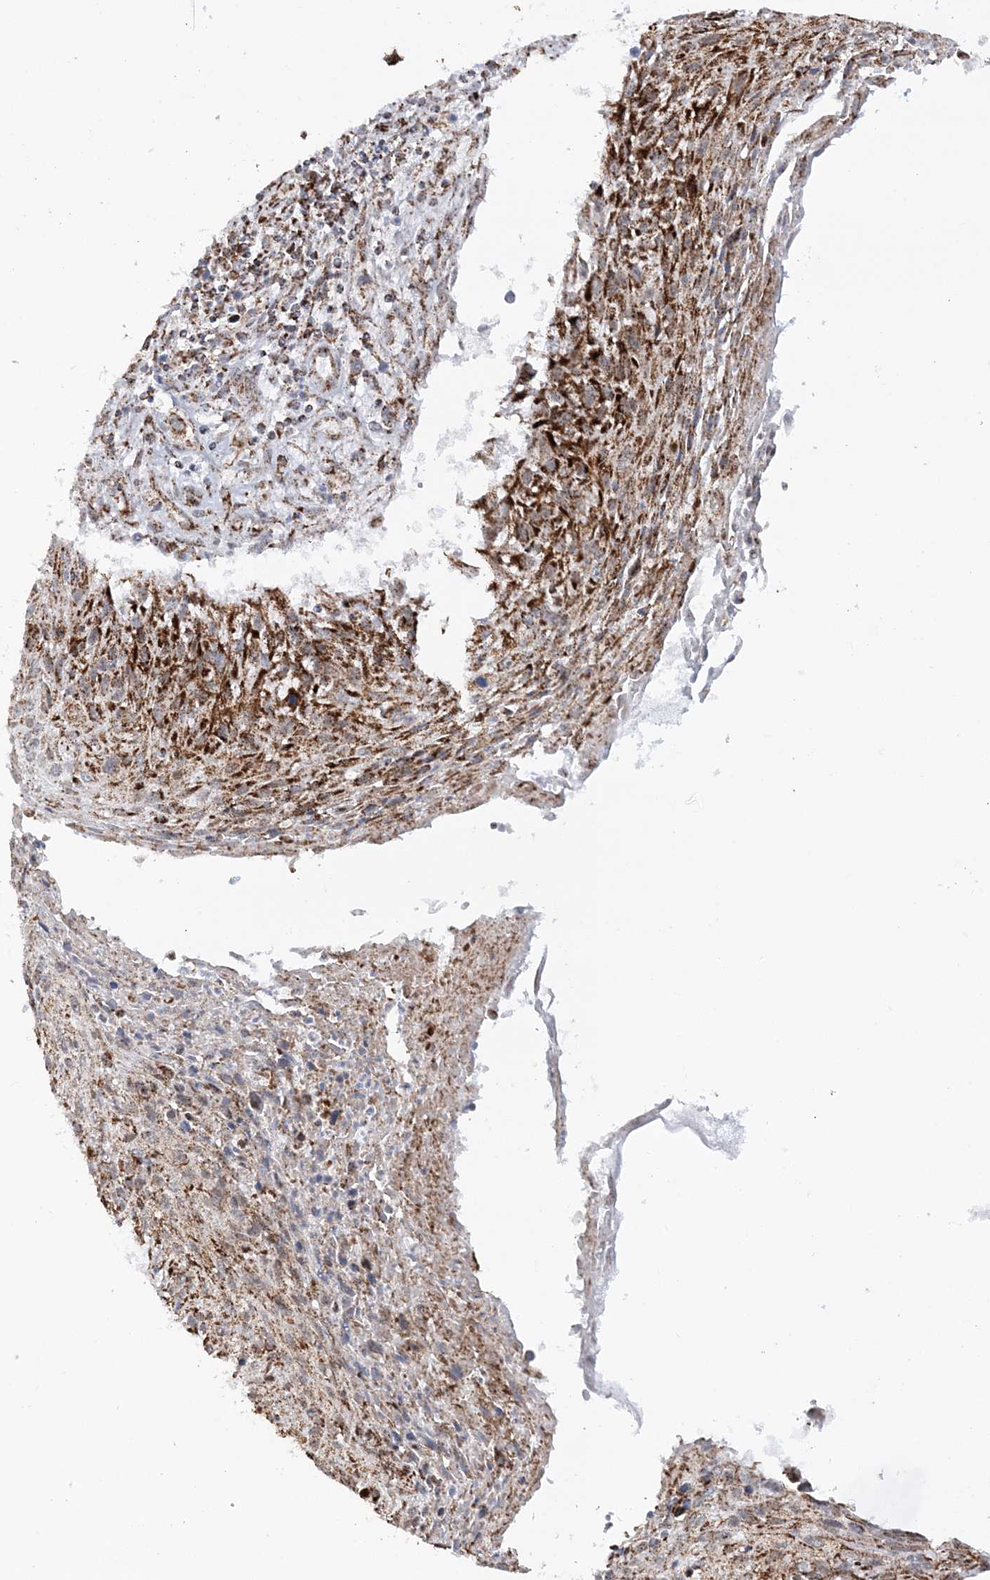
{"staining": {"intensity": "strong", "quantity": ">75%", "location": "cytoplasmic/membranous"}, "tissue": "cervical cancer", "cell_type": "Tumor cells", "image_type": "cancer", "snomed": [{"axis": "morphology", "description": "Squamous cell carcinoma, NOS"}, {"axis": "topography", "description": "Cervix"}], "caption": "This histopathology image displays immunohistochemistry (IHC) staining of human cervical squamous cell carcinoma, with high strong cytoplasmic/membranous positivity in approximately >75% of tumor cells.", "gene": "CRY2", "patient": {"sex": "female", "age": 51}}